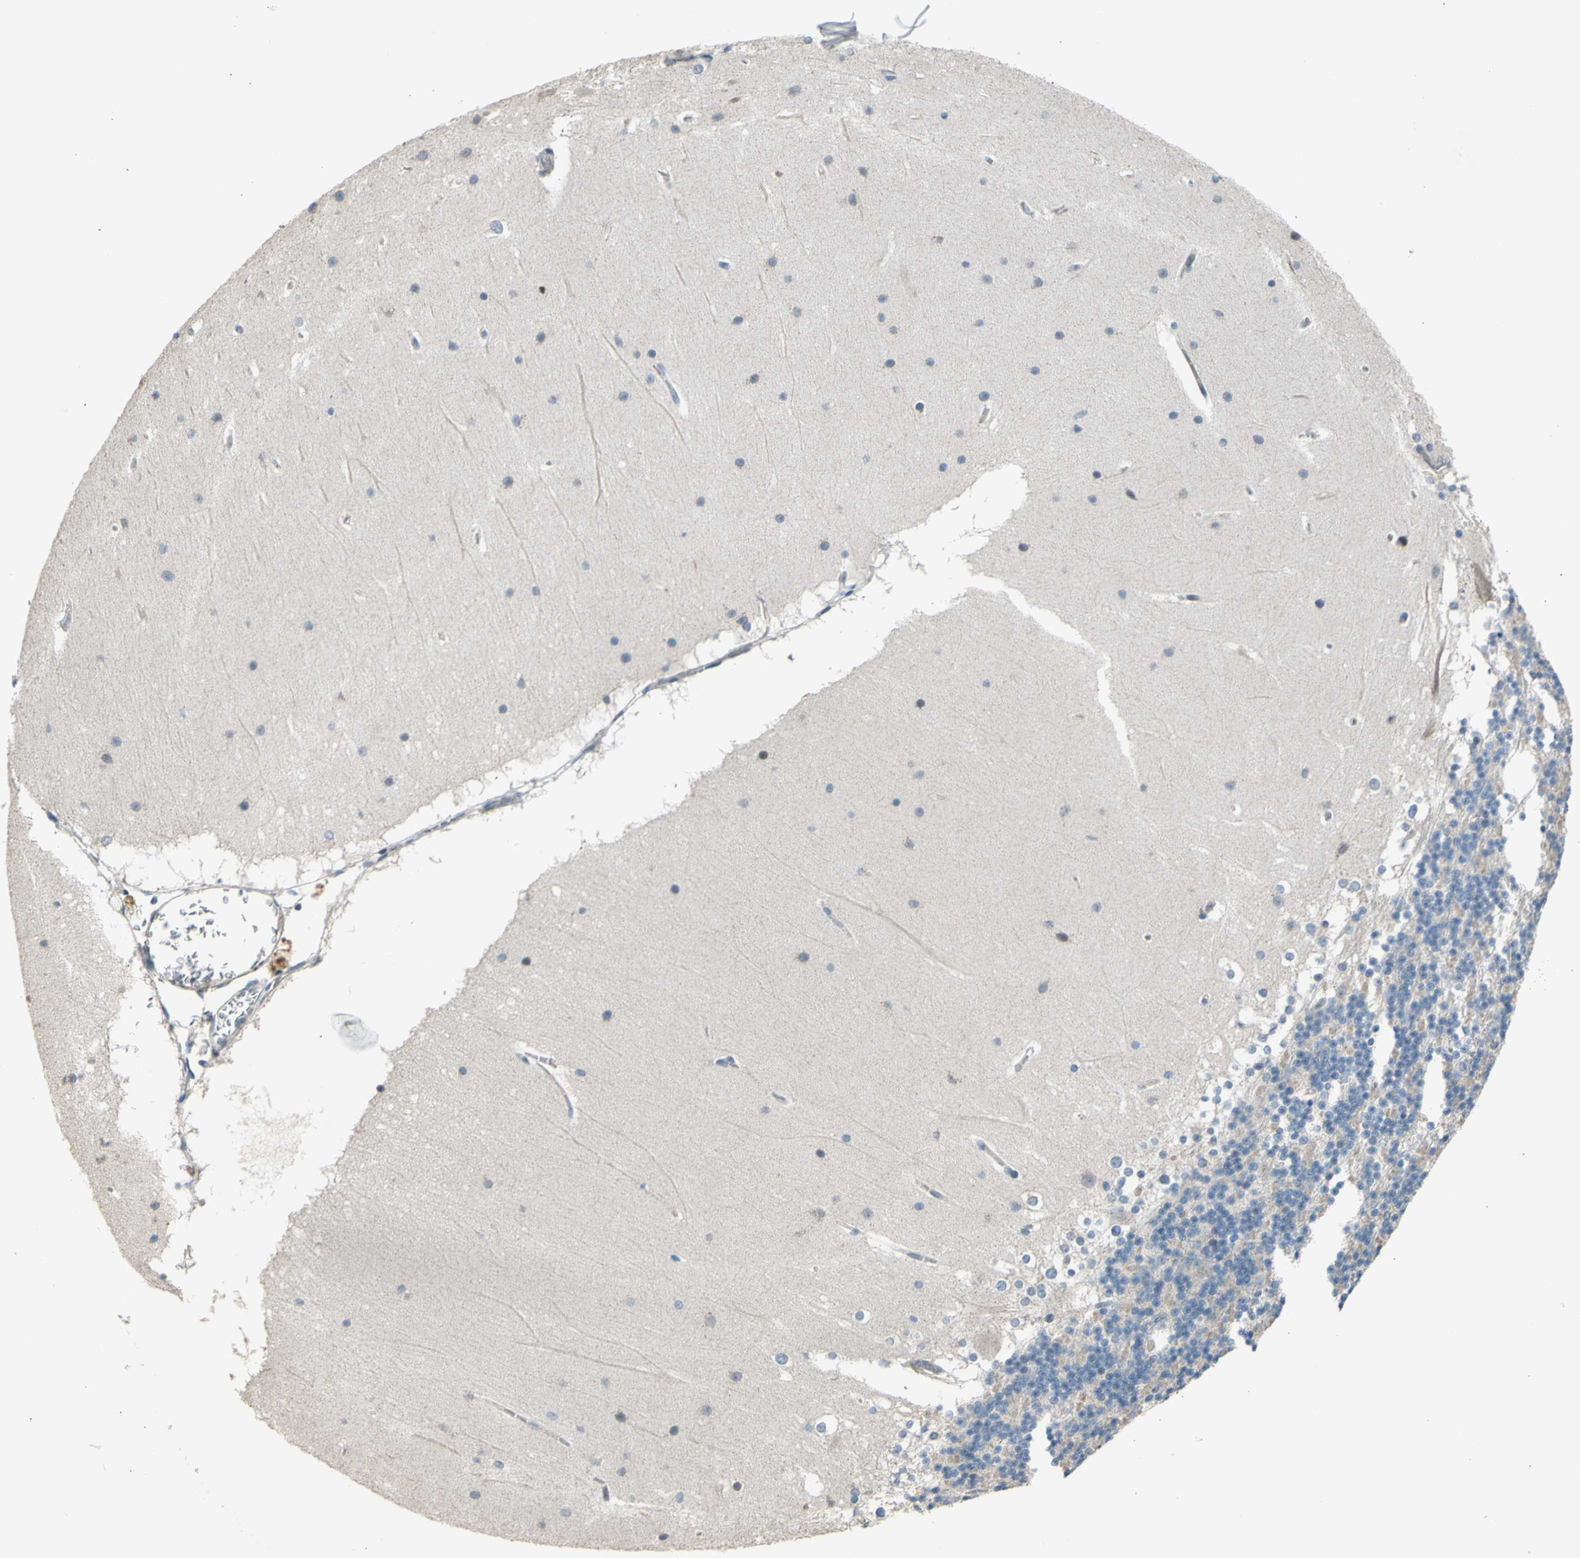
{"staining": {"intensity": "negative", "quantity": "none", "location": "none"}, "tissue": "cerebellum", "cell_type": "Cells in granular layer", "image_type": "normal", "snomed": [{"axis": "morphology", "description": "Normal tissue, NOS"}, {"axis": "topography", "description": "Cerebellum"}], "caption": "A high-resolution micrograph shows immunohistochemistry staining of benign cerebellum, which demonstrates no significant positivity in cells in granular layer. The staining was performed using DAB to visualize the protein expression in brown, while the nuclei were stained in blue with hematoxylin (Magnification: 20x).", "gene": "ZNF184", "patient": {"sex": "female", "age": 19}}